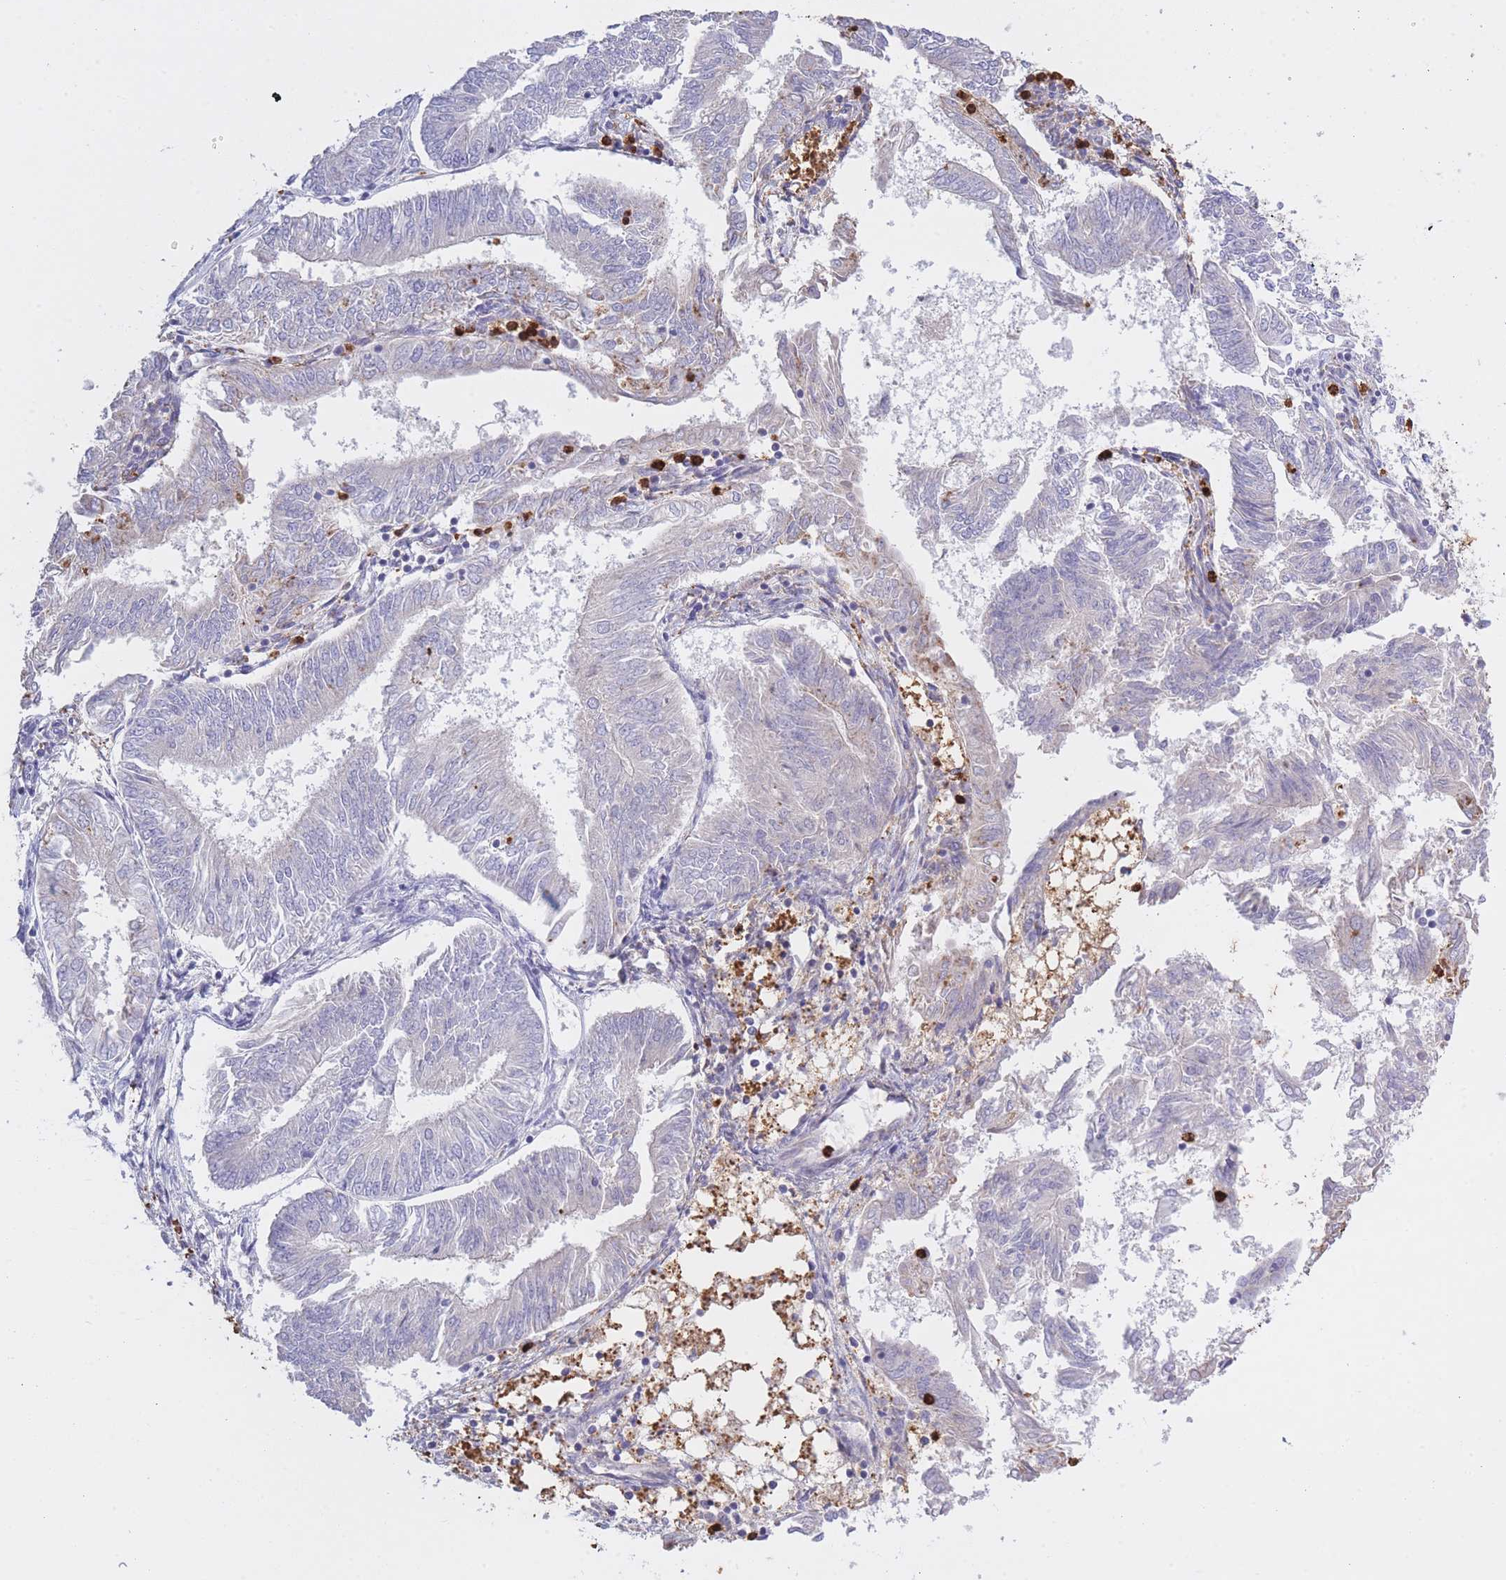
{"staining": {"intensity": "negative", "quantity": "none", "location": "none"}, "tissue": "endometrial cancer", "cell_type": "Tumor cells", "image_type": "cancer", "snomed": [{"axis": "morphology", "description": "Adenocarcinoma, NOS"}, {"axis": "topography", "description": "Endometrium"}], "caption": "Immunohistochemistry (IHC) micrograph of adenocarcinoma (endometrial) stained for a protein (brown), which reveals no staining in tumor cells.", "gene": "CENPM", "patient": {"sex": "female", "age": 58}}